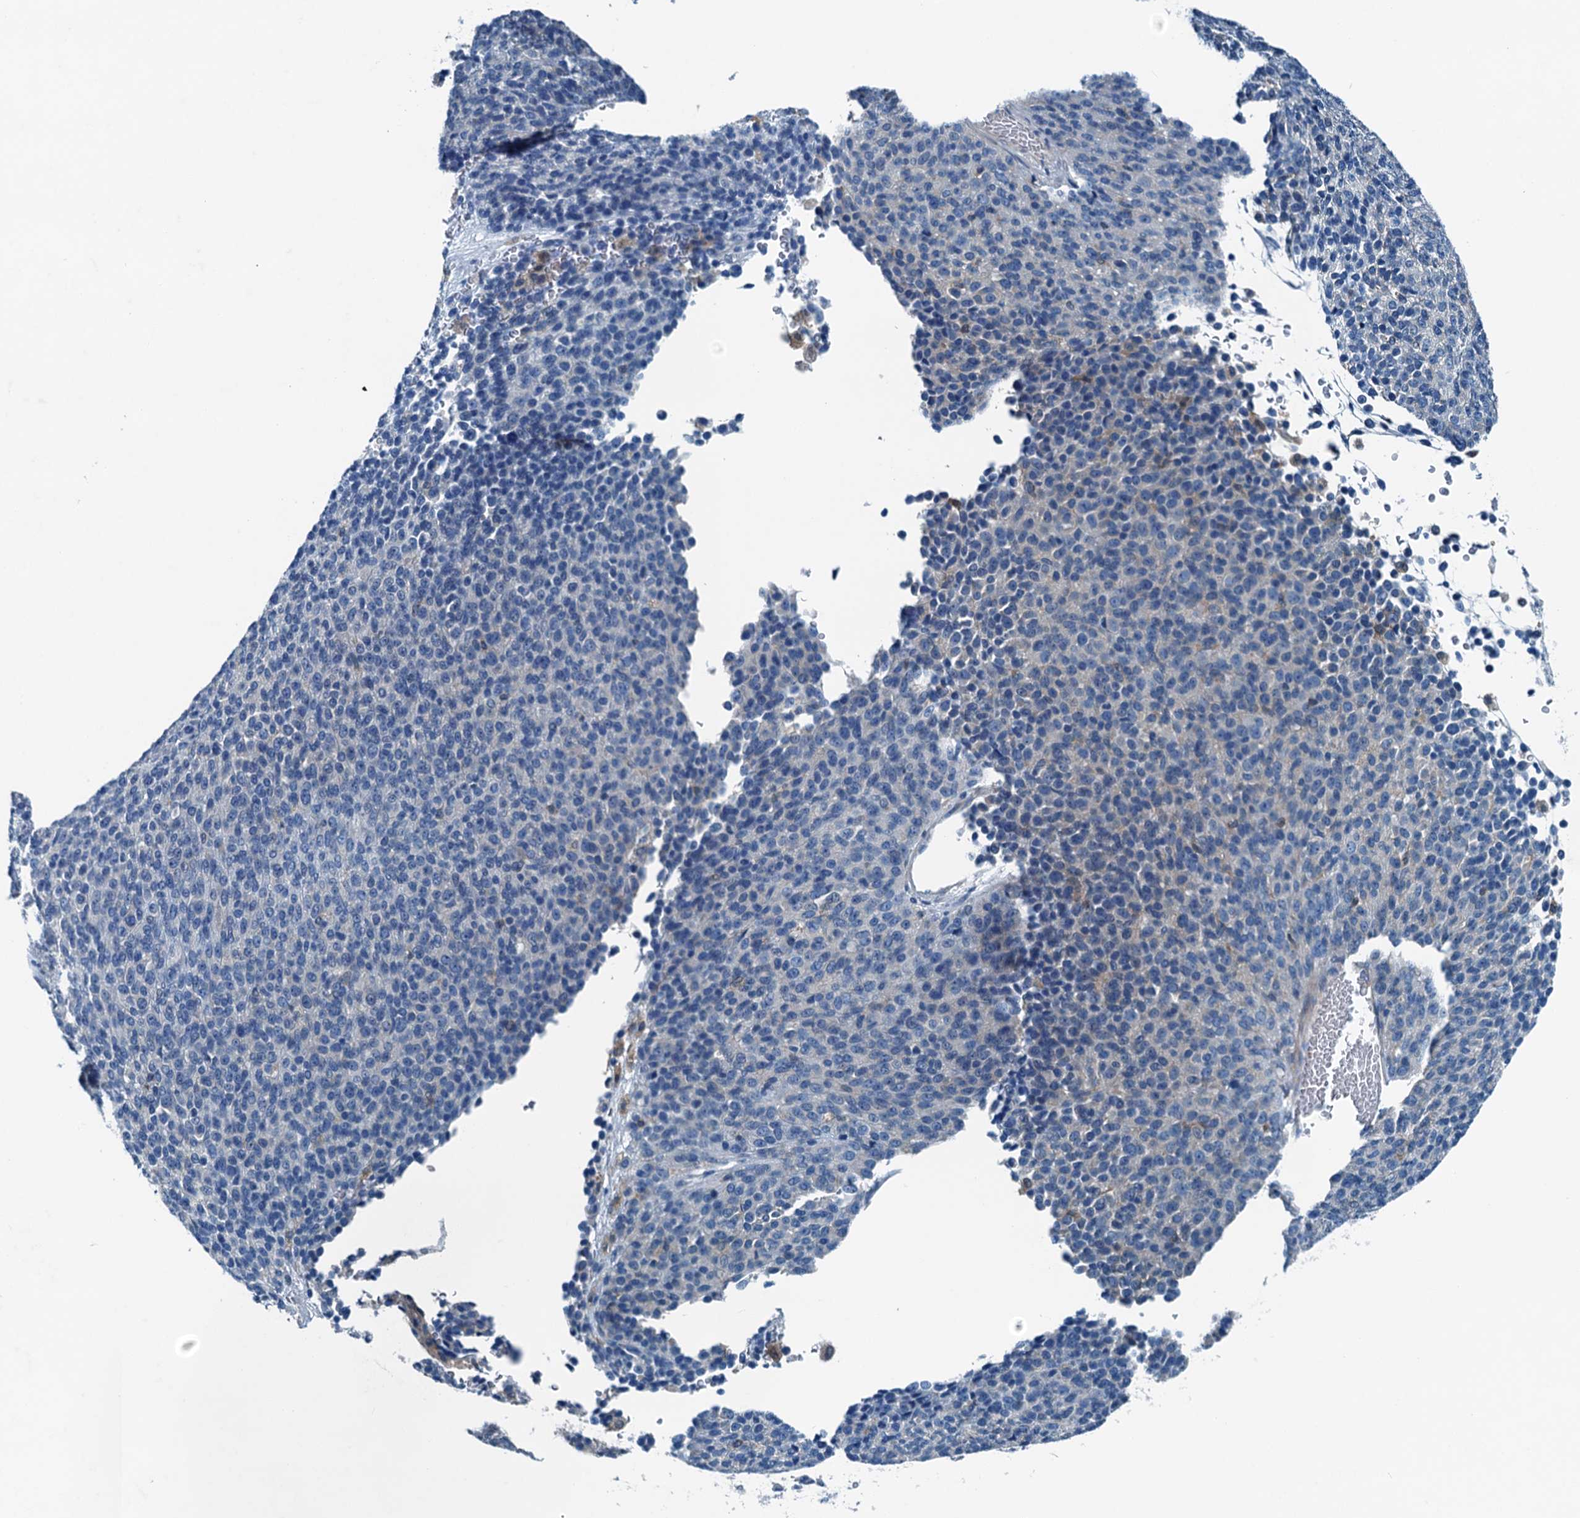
{"staining": {"intensity": "negative", "quantity": "none", "location": "none"}, "tissue": "melanoma", "cell_type": "Tumor cells", "image_type": "cancer", "snomed": [{"axis": "morphology", "description": "Malignant melanoma, Metastatic site"}, {"axis": "topography", "description": "Brain"}], "caption": "This image is of melanoma stained with immunohistochemistry (IHC) to label a protein in brown with the nuclei are counter-stained blue. There is no positivity in tumor cells.", "gene": "RAB3IL1", "patient": {"sex": "female", "age": 56}}